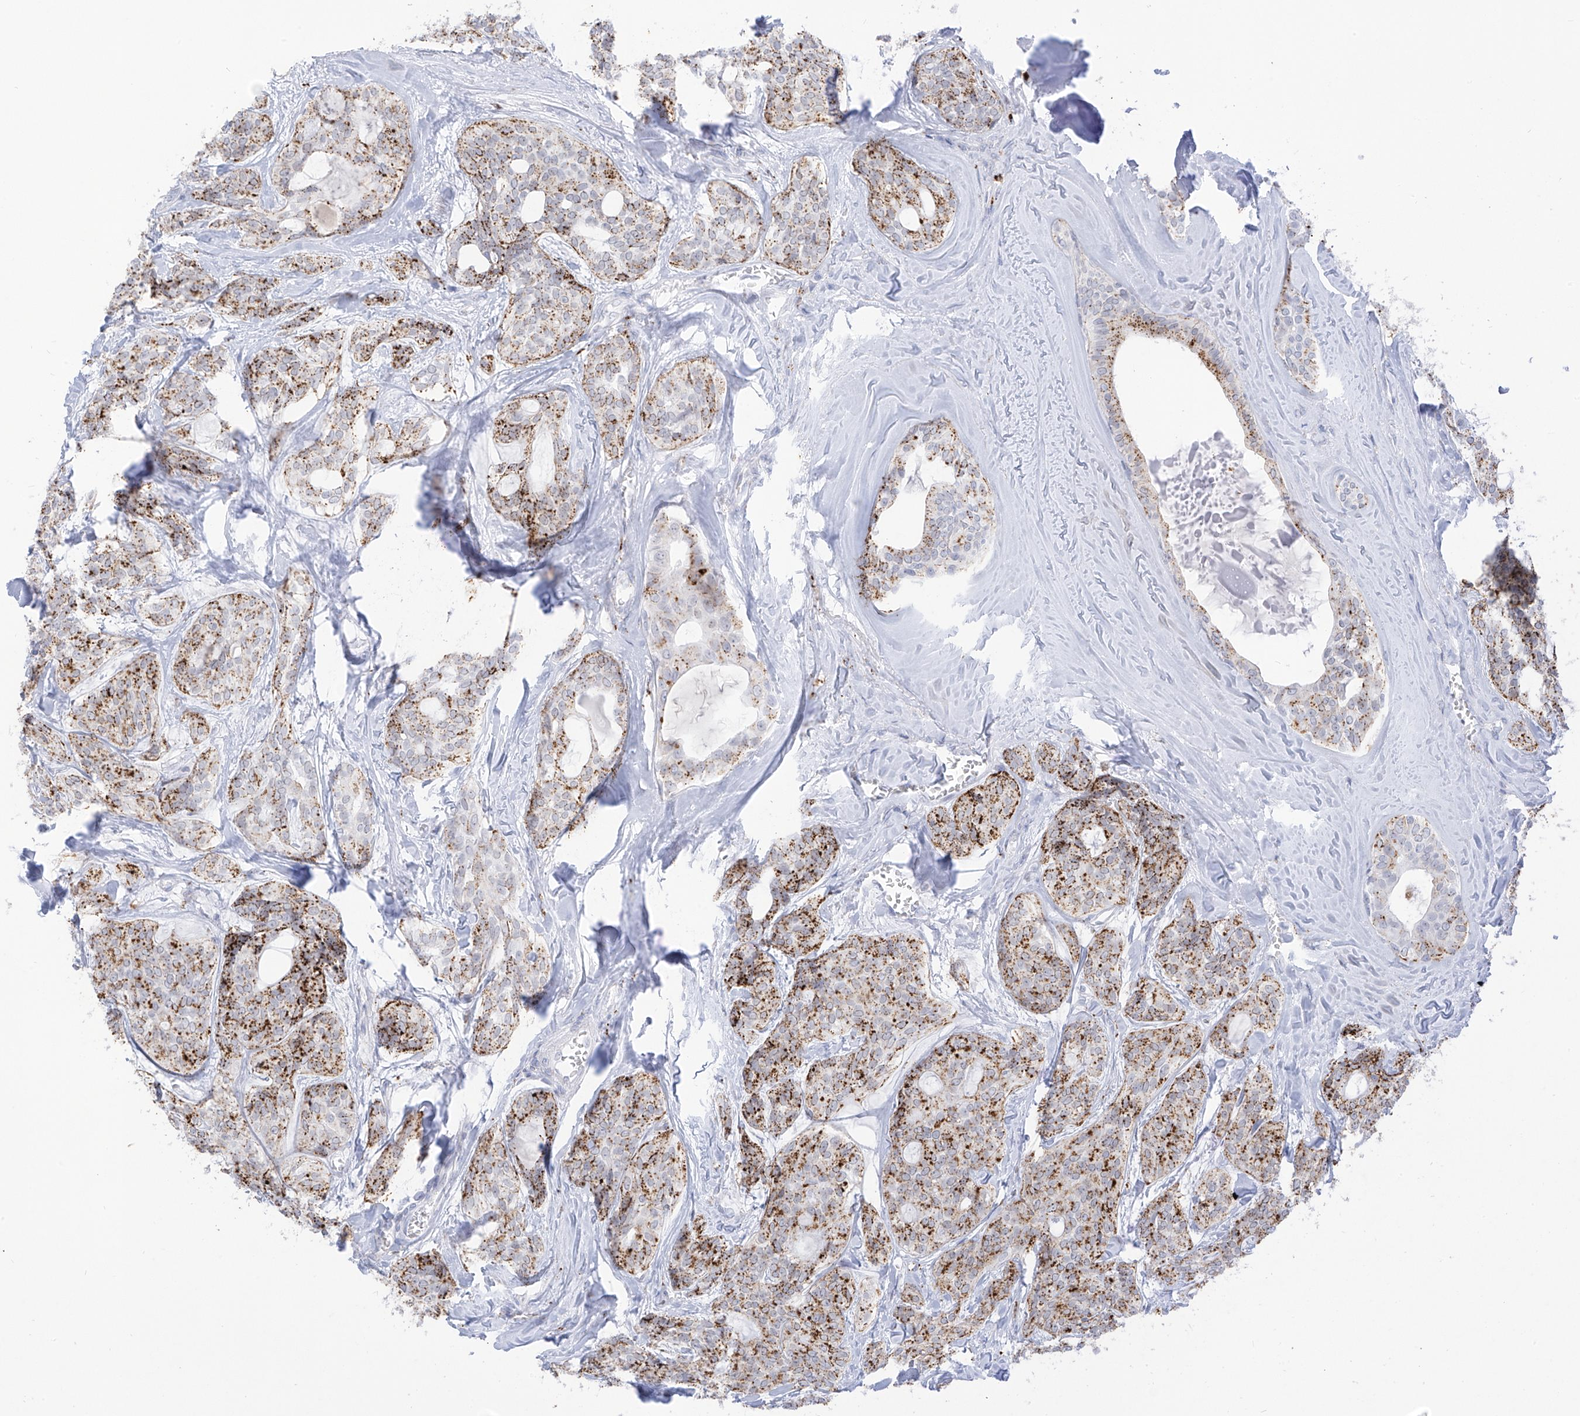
{"staining": {"intensity": "moderate", "quantity": ">75%", "location": "cytoplasmic/membranous"}, "tissue": "head and neck cancer", "cell_type": "Tumor cells", "image_type": "cancer", "snomed": [{"axis": "morphology", "description": "Adenocarcinoma, NOS"}, {"axis": "topography", "description": "Head-Neck"}], "caption": "High-power microscopy captured an IHC histopathology image of head and neck adenocarcinoma, revealing moderate cytoplasmic/membranous staining in approximately >75% of tumor cells.", "gene": "PSPH", "patient": {"sex": "male", "age": 66}}